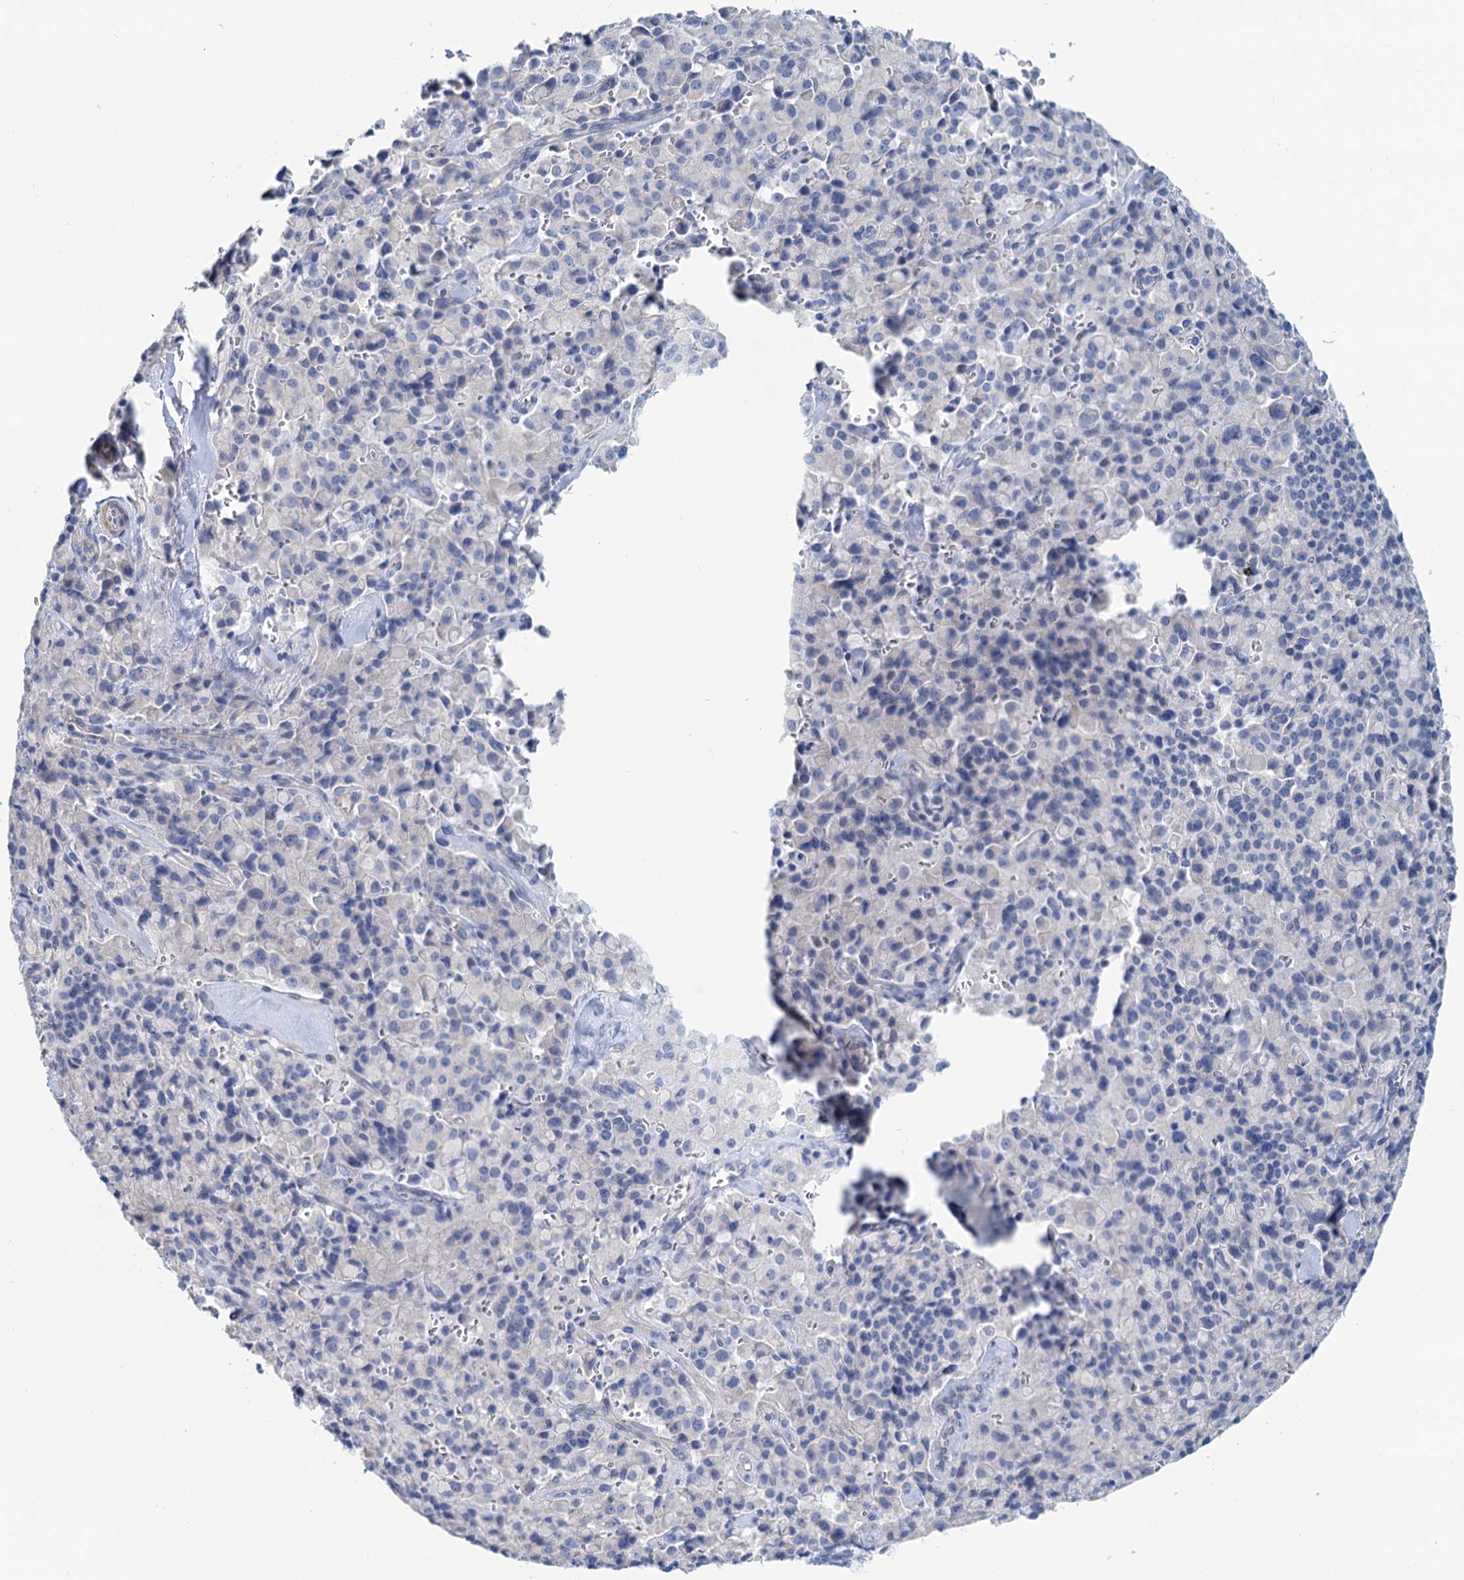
{"staining": {"intensity": "negative", "quantity": "none", "location": "none"}, "tissue": "pancreatic cancer", "cell_type": "Tumor cells", "image_type": "cancer", "snomed": [{"axis": "morphology", "description": "Adenocarcinoma, NOS"}, {"axis": "topography", "description": "Pancreas"}], "caption": "Human pancreatic cancer stained for a protein using IHC exhibits no staining in tumor cells.", "gene": "SLC1A3", "patient": {"sex": "male", "age": 65}}